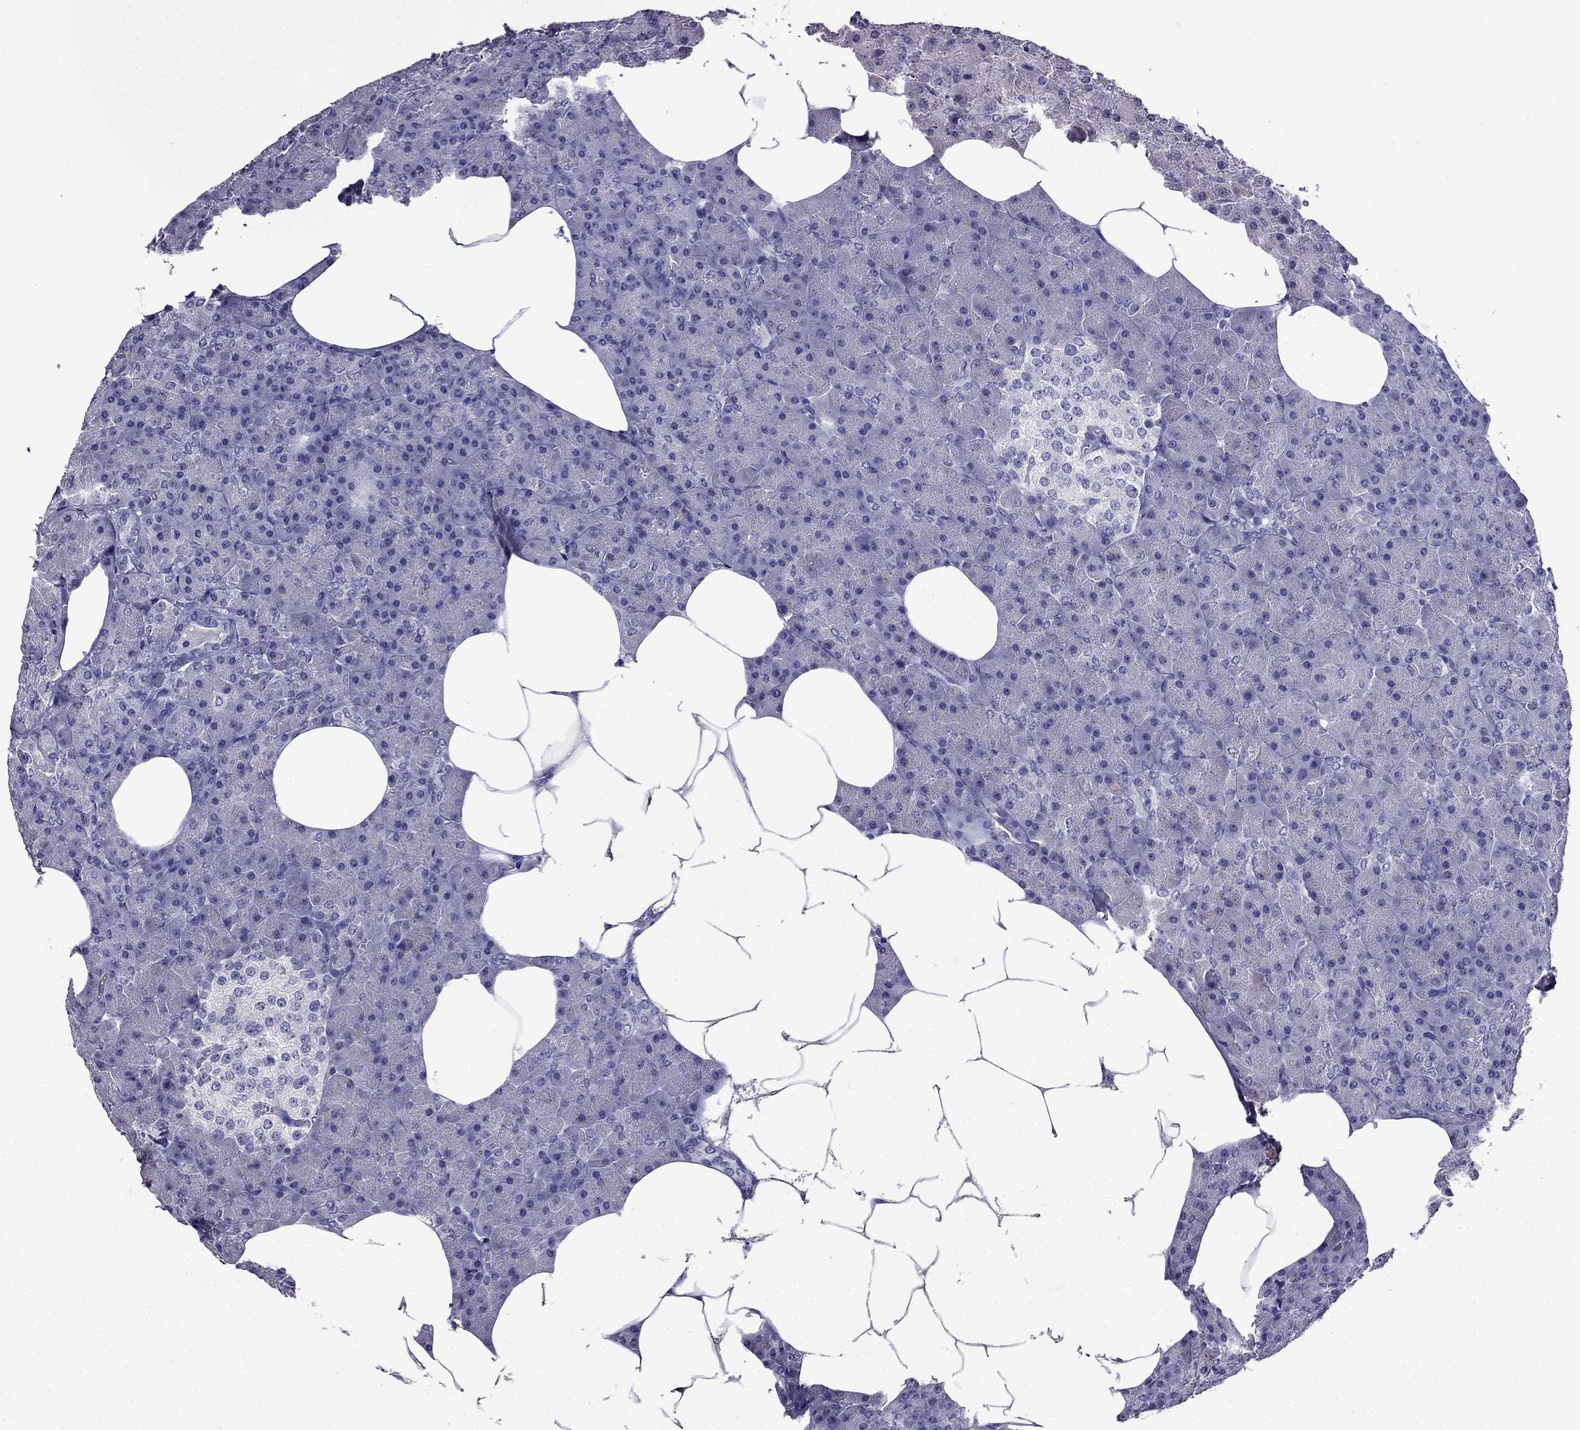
{"staining": {"intensity": "negative", "quantity": "none", "location": "none"}, "tissue": "pancreas", "cell_type": "Exocrine glandular cells", "image_type": "normal", "snomed": [{"axis": "morphology", "description": "Normal tissue, NOS"}, {"axis": "topography", "description": "Pancreas"}], "caption": "Immunohistochemistry of unremarkable human pancreas shows no positivity in exocrine glandular cells.", "gene": "DNAH17", "patient": {"sex": "female", "age": 45}}